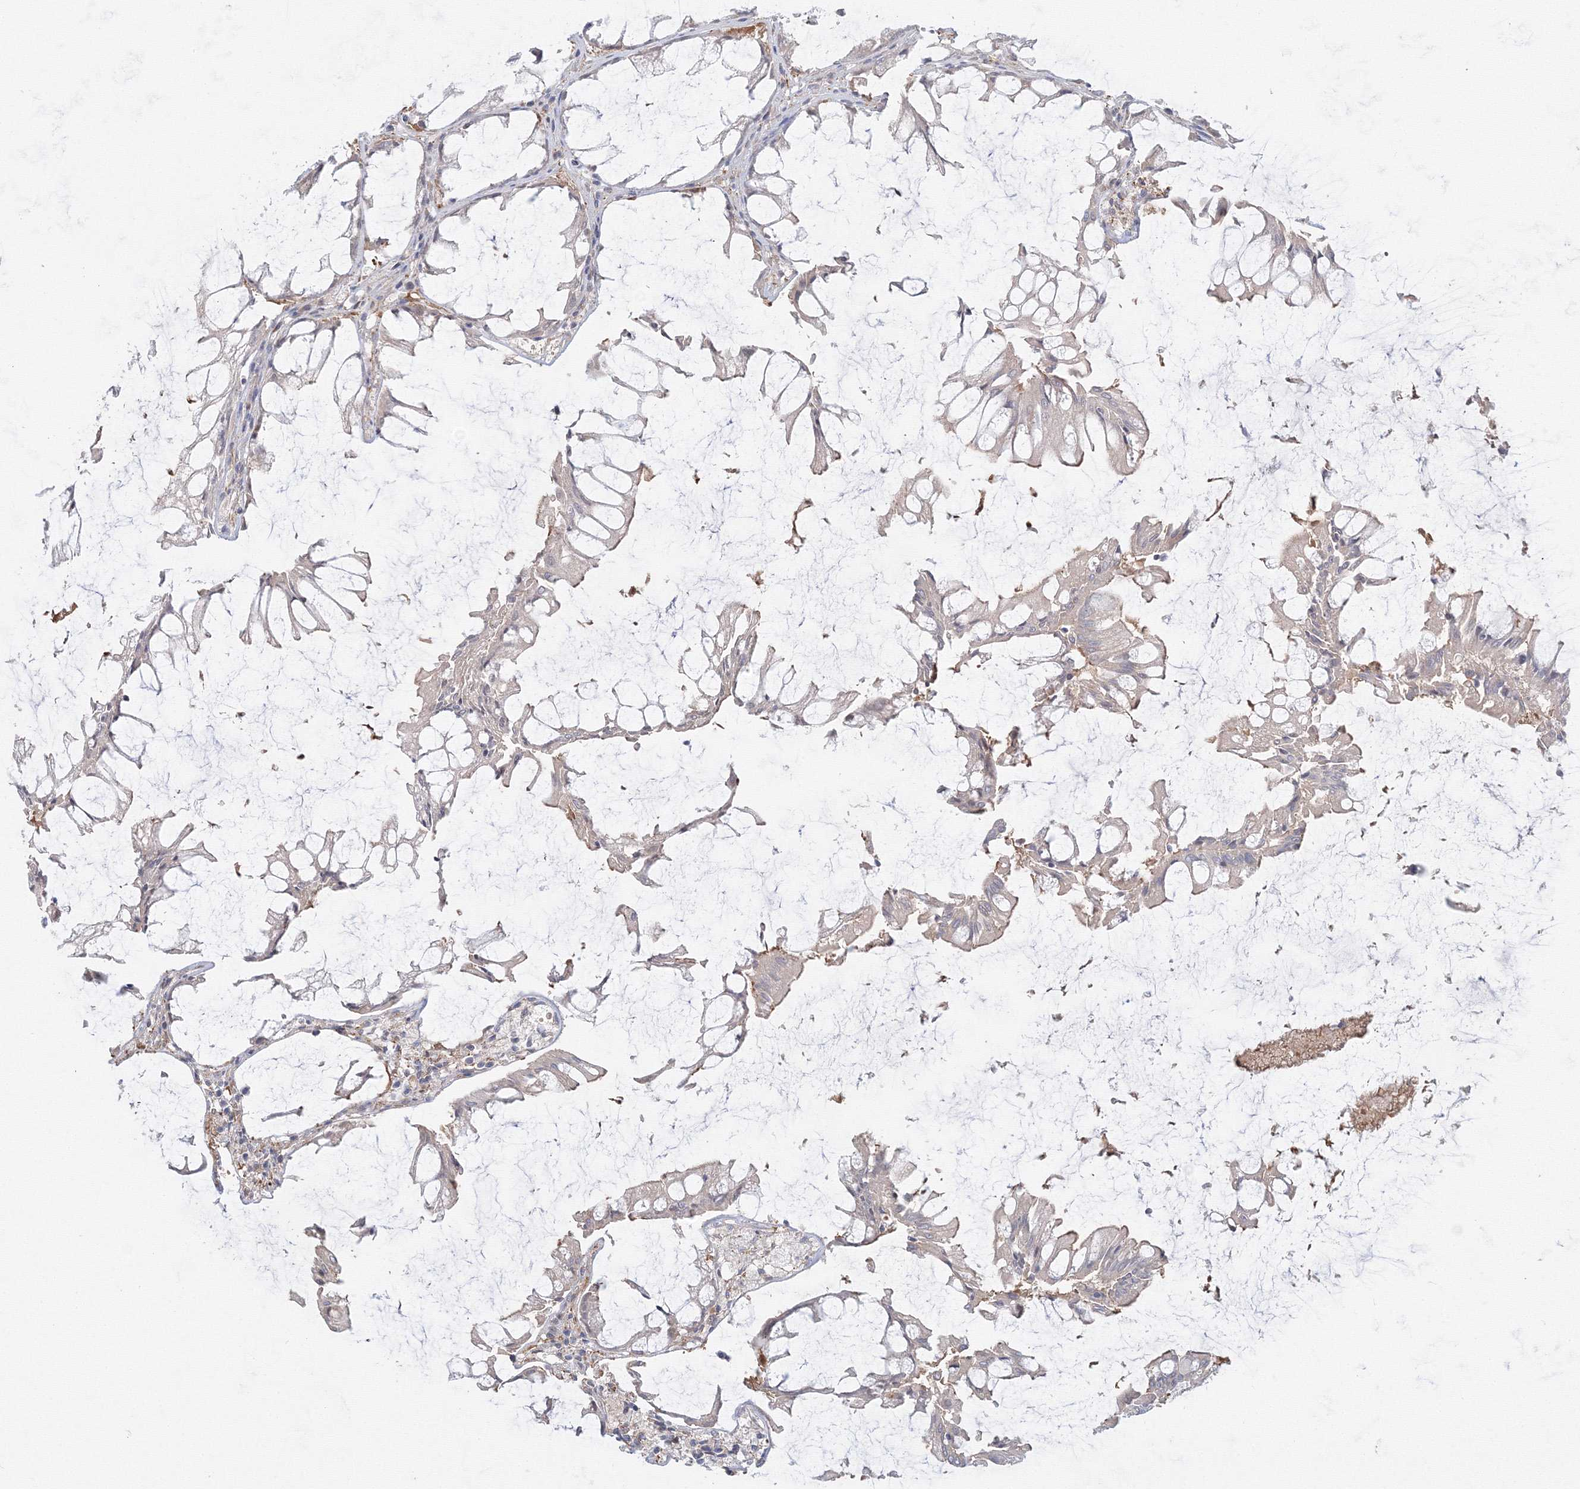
{"staining": {"intensity": "weak", "quantity": "25%-75%", "location": "nuclear"}, "tissue": "colorectal cancer", "cell_type": "Tumor cells", "image_type": "cancer", "snomed": [{"axis": "morphology", "description": "Adenocarcinoma, NOS"}, {"axis": "topography", "description": "Rectum"}], "caption": "A photomicrograph of colorectal cancer (adenocarcinoma) stained for a protein shows weak nuclear brown staining in tumor cells. The protein of interest is shown in brown color, while the nuclei are stained blue.", "gene": "ARHGAP21", "patient": {"sex": "female", "age": 65}}